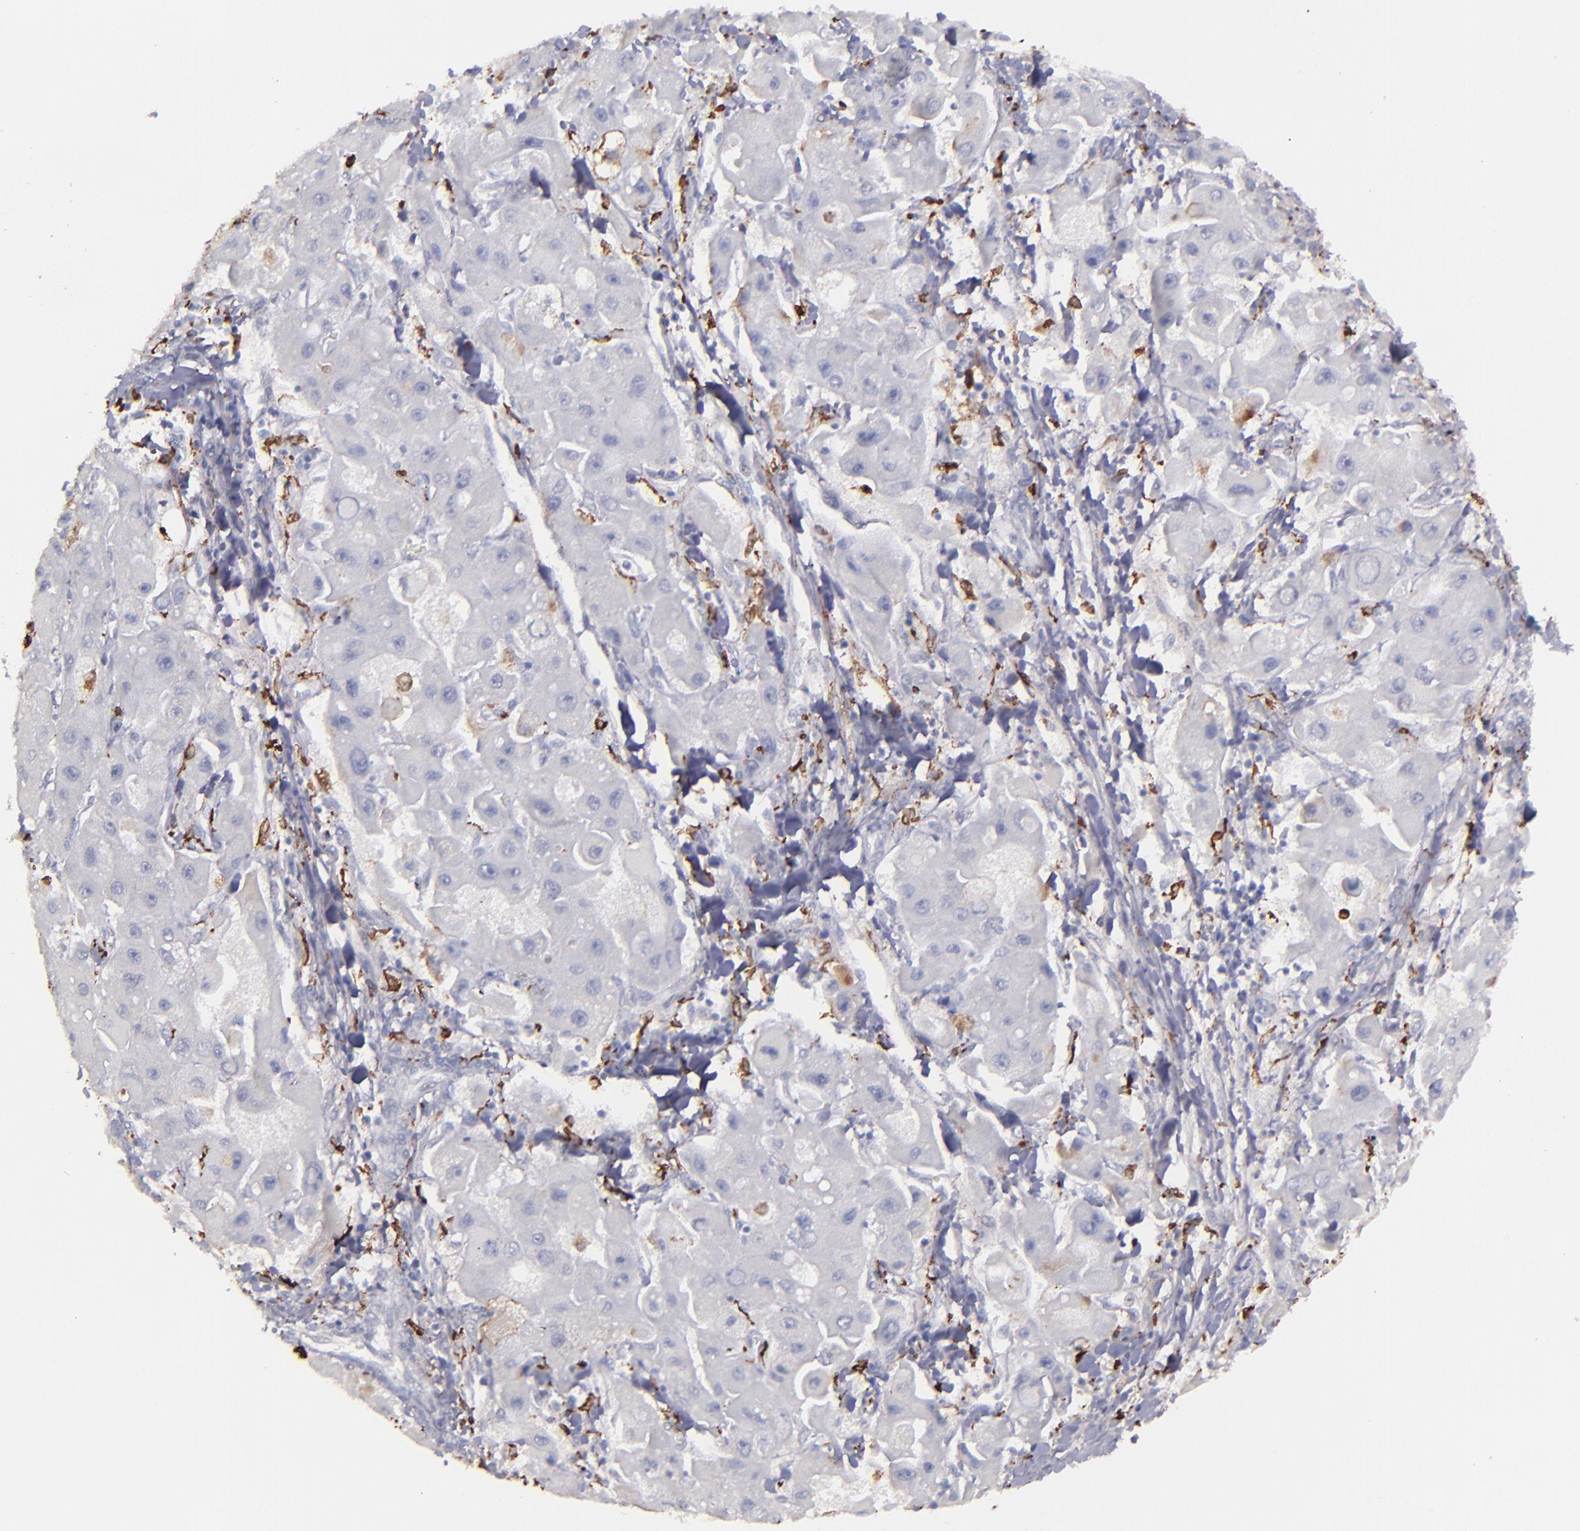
{"staining": {"intensity": "weak", "quantity": "<25%", "location": "cytoplasmic/membranous"}, "tissue": "liver cancer", "cell_type": "Tumor cells", "image_type": "cancer", "snomed": [{"axis": "morphology", "description": "Carcinoma, Hepatocellular, NOS"}, {"axis": "topography", "description": "Liver"}], "caption": "Immunohistochemistry histopathology image of neoplastic tissue: human liver cancer (hepatocellular carcinoma) stained with DAB (3,3'-diaminobenzidine) reveals no significant protein positivity in tumor cells. (DAB (3,3'-diaminobenzidine) immunohistochemistry (IHC) visualized using brightfield microscopy, high magnification).", "gene": "C1QA", "patient": {"sex": "male", "age": 24}}